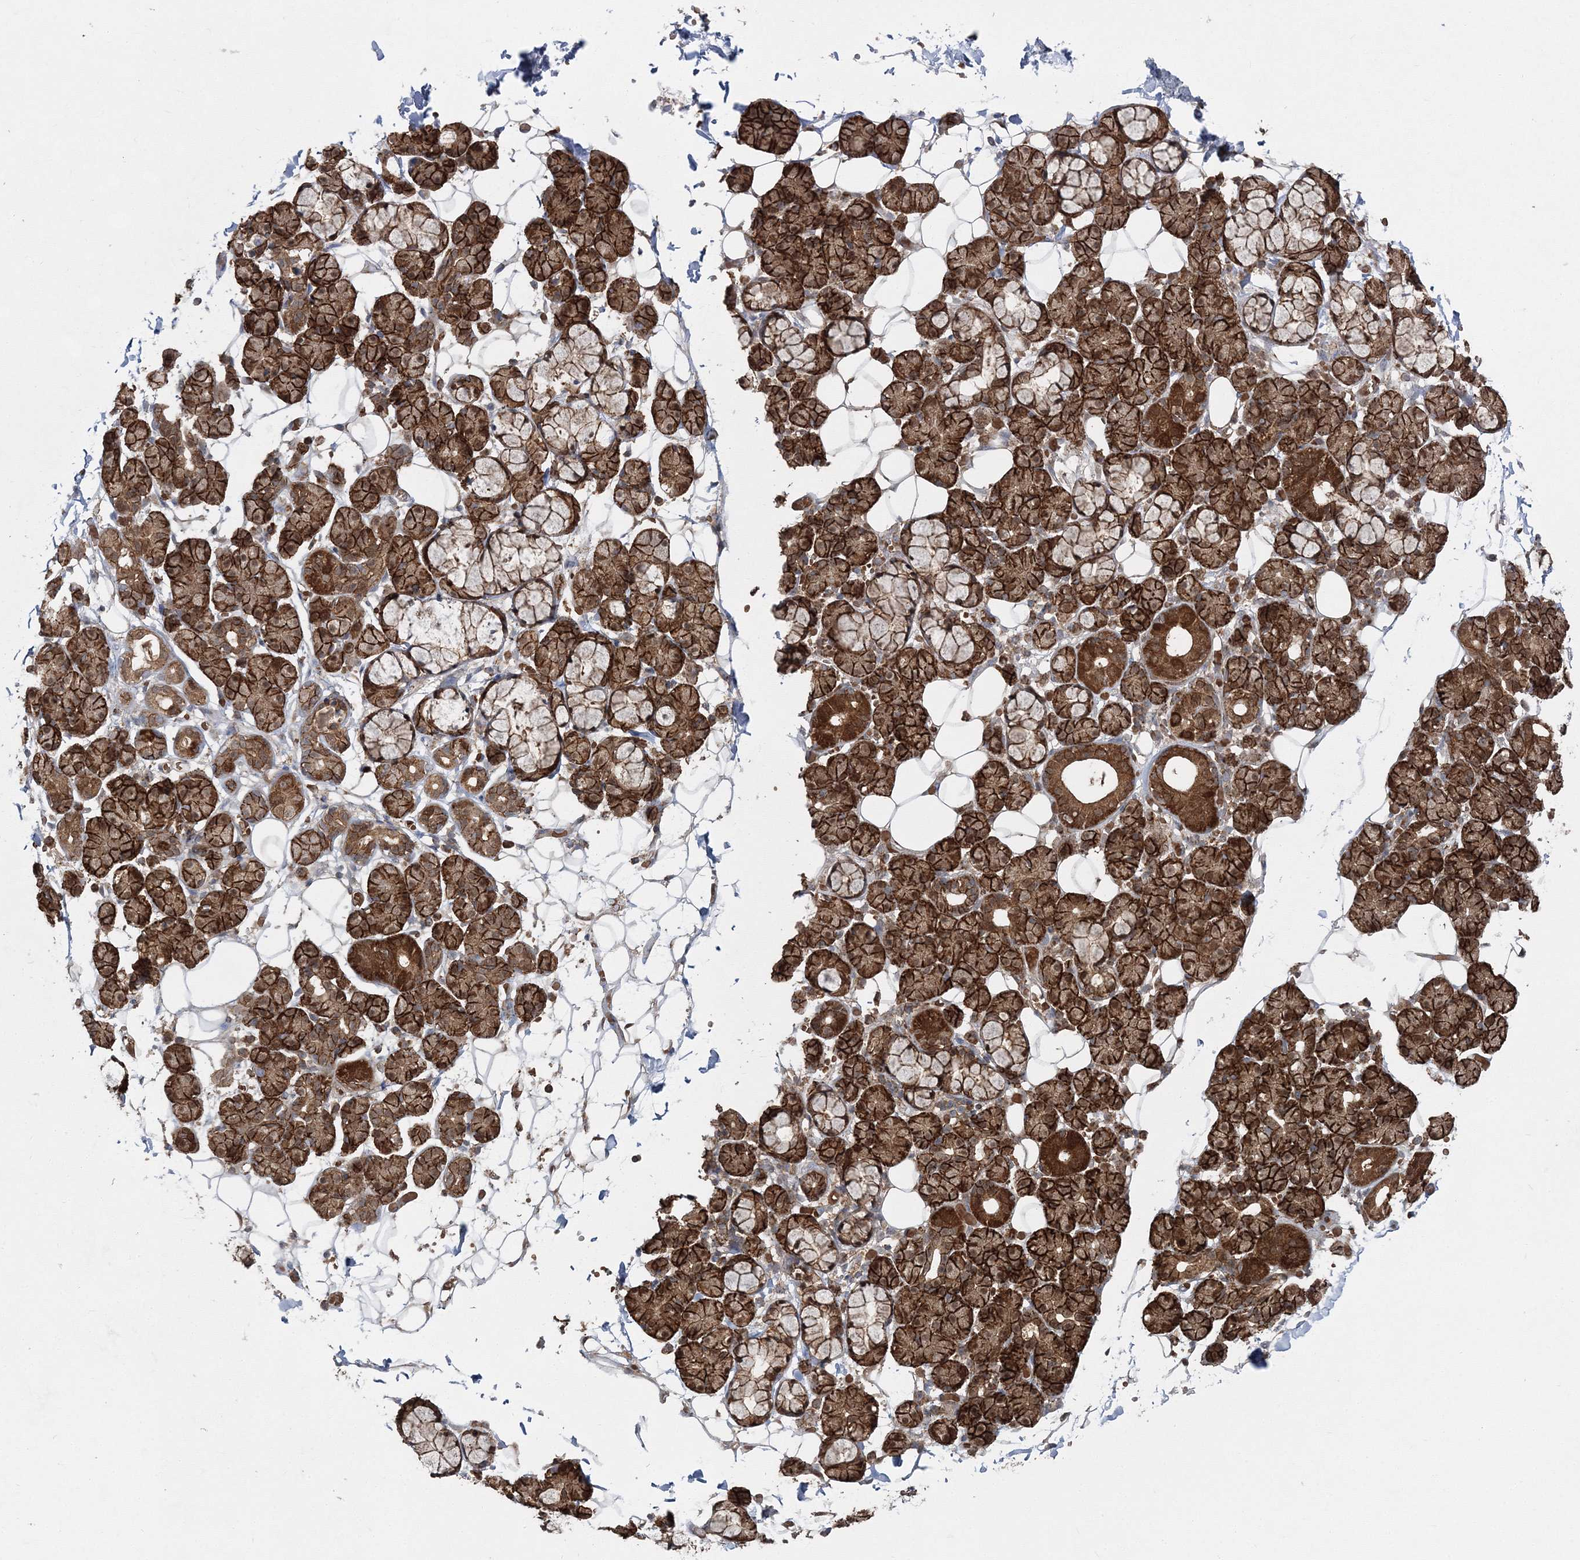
{"staining": {"intensity": "strong", "quantity": ">75%", "location": "cytoplasmic/membranous"}, "tissue": "salivary gland", "cell_type": "Glandular cells", "image_type": "normal", "snomed": [{"axis": "morphology", "description": "Normal tissue, NOS"}, {"axis": "topography", "description": "Salivary gland"}], "caption": "Brown immunohistochemical staining in normal human salivary gland exhibits strong cytoplasmic/membranous expression in approximately >75% of glandular cells.", "gene": "PCBD2", "patient": {"sex": "male", "age": 63}}